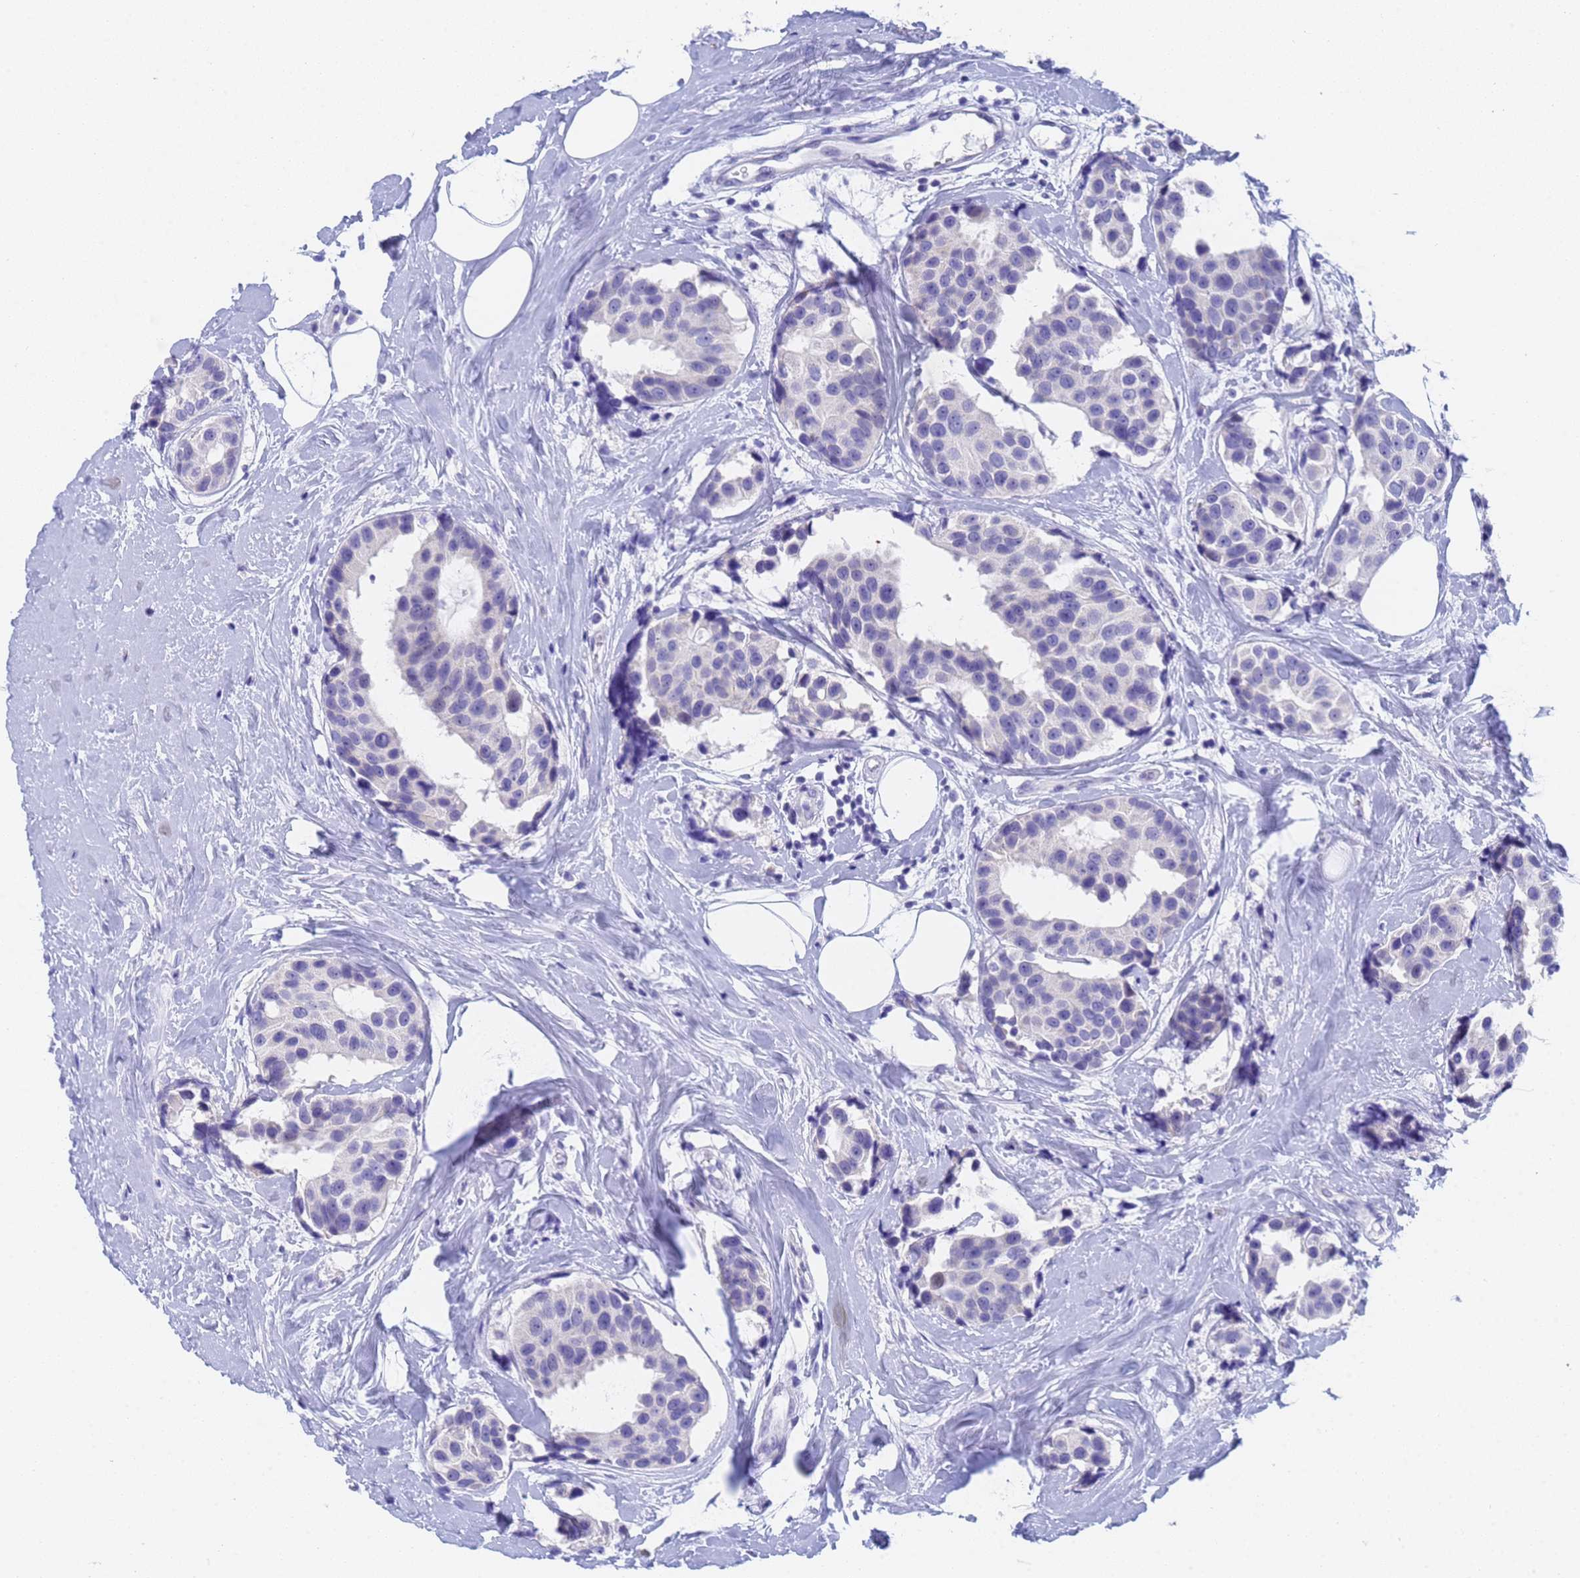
{"staining": {"intensity": "negative", "quantity": "none", "location": "none"}, "tissue": "breast cancer", "cell_type": "Tumor cells", "image_type": "cancer", "snomed": [{"axis": "morphology", "description": "Normal tissue, NOS"}, {"axis": "morphology", "description": "Duct carcinoma"}, {"axis": "topography", "description": "Breast"}], "caption": "The photomicrograph demonstrates no significant positivity in tumor cells of breast intraductal carcinoma. (Brightfield microscopy of DAB (3,3'-diaminobenzidine) IHC at high magnification).", "gene": "STATH", "patient": {"sex": "female", "age": 39}}